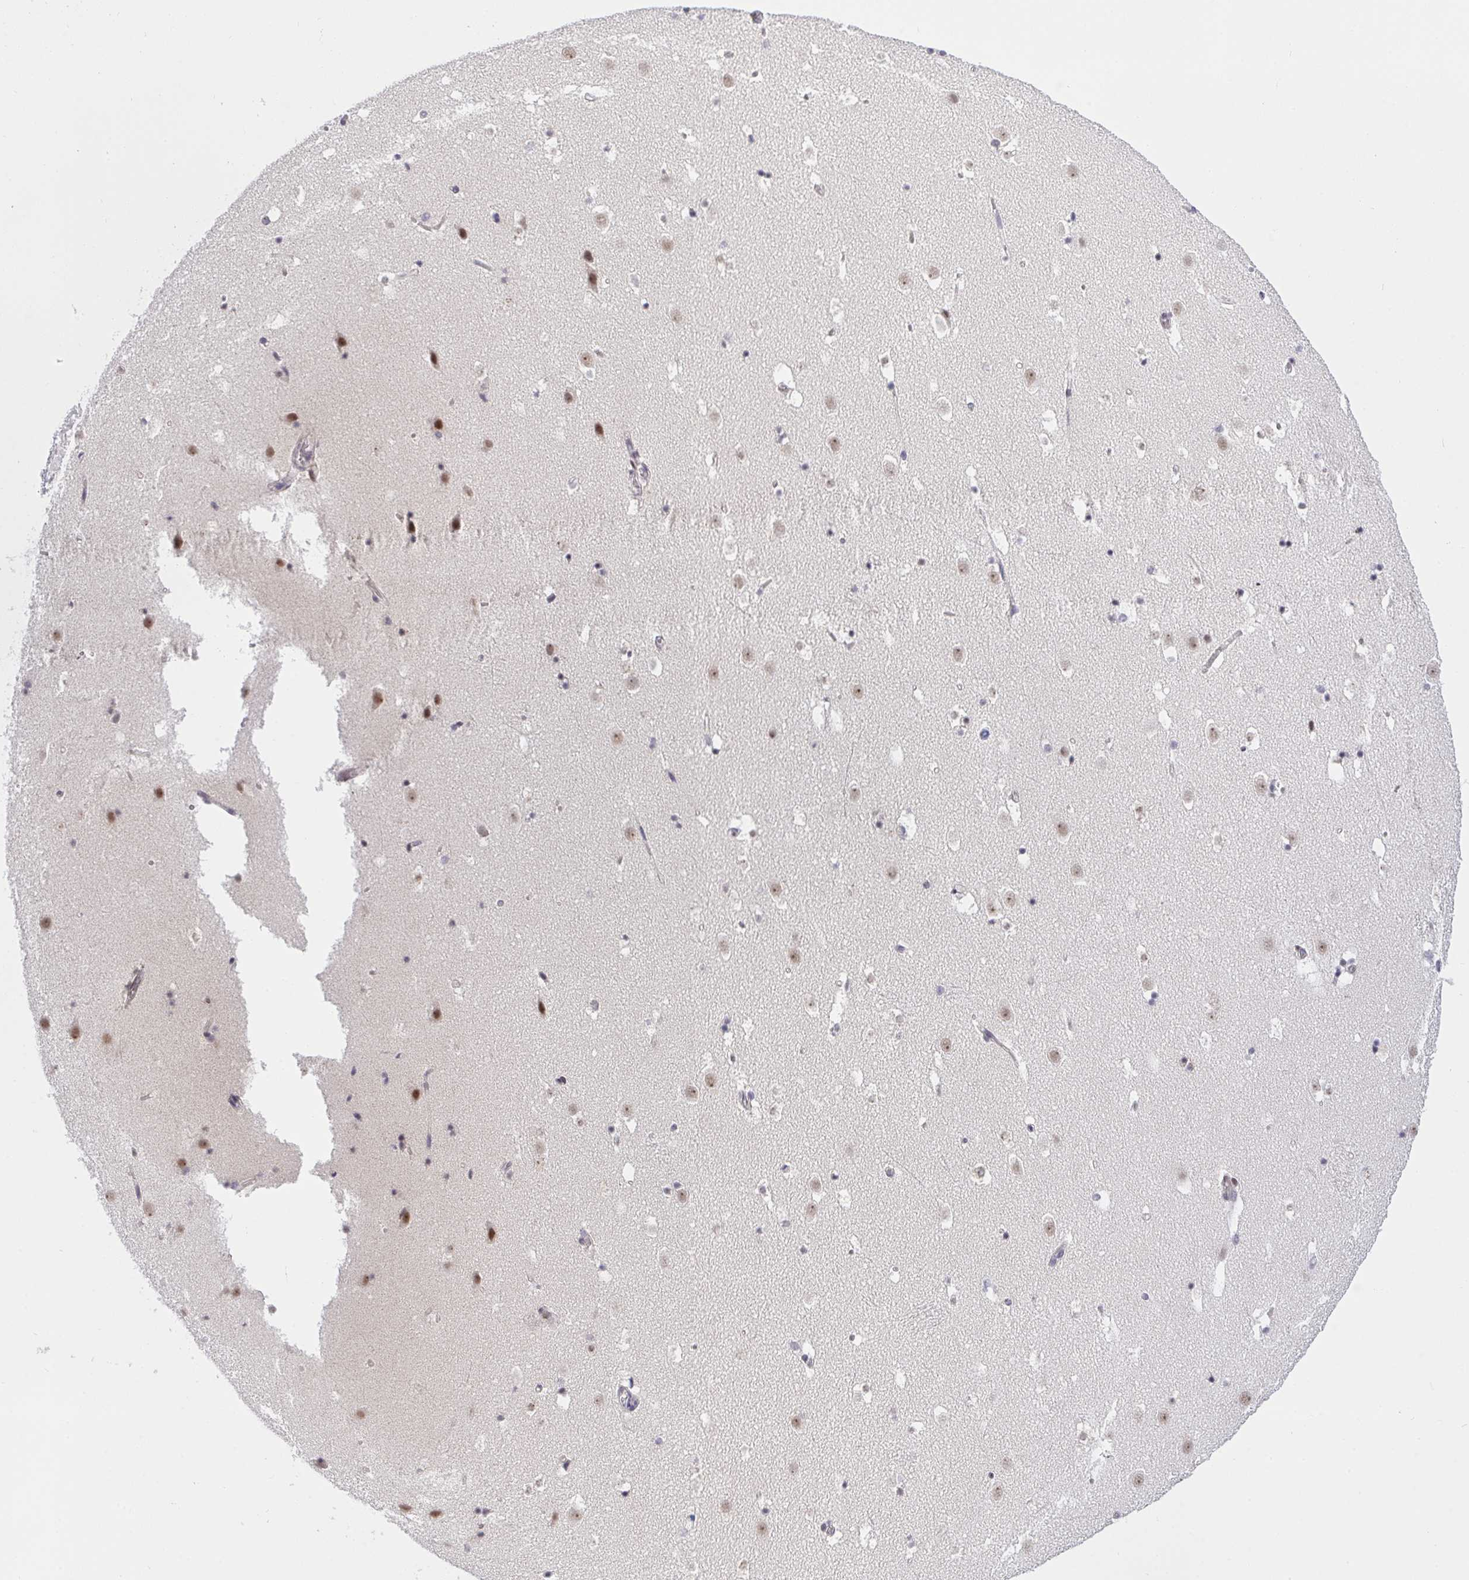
{"staining": {"intensity": "negative", "quantity": "none", "location": "none"}, "tissue": "caudate", "cell_type": "Glial cells", "image_type": "normal", "snomed": [{"axis": "morphology", "description": "Normal tissue, NOS"}, {"axis": "topography", "description": "Lateral ventricle wall"}], "caption": "Glial cells are negative for protein expression in unremarkable human caudate. (DAB immunohistochemistry with hematoxylin counter stain).", "gene": "RFC4", "patient": {"sex": "male", "age": 37}}